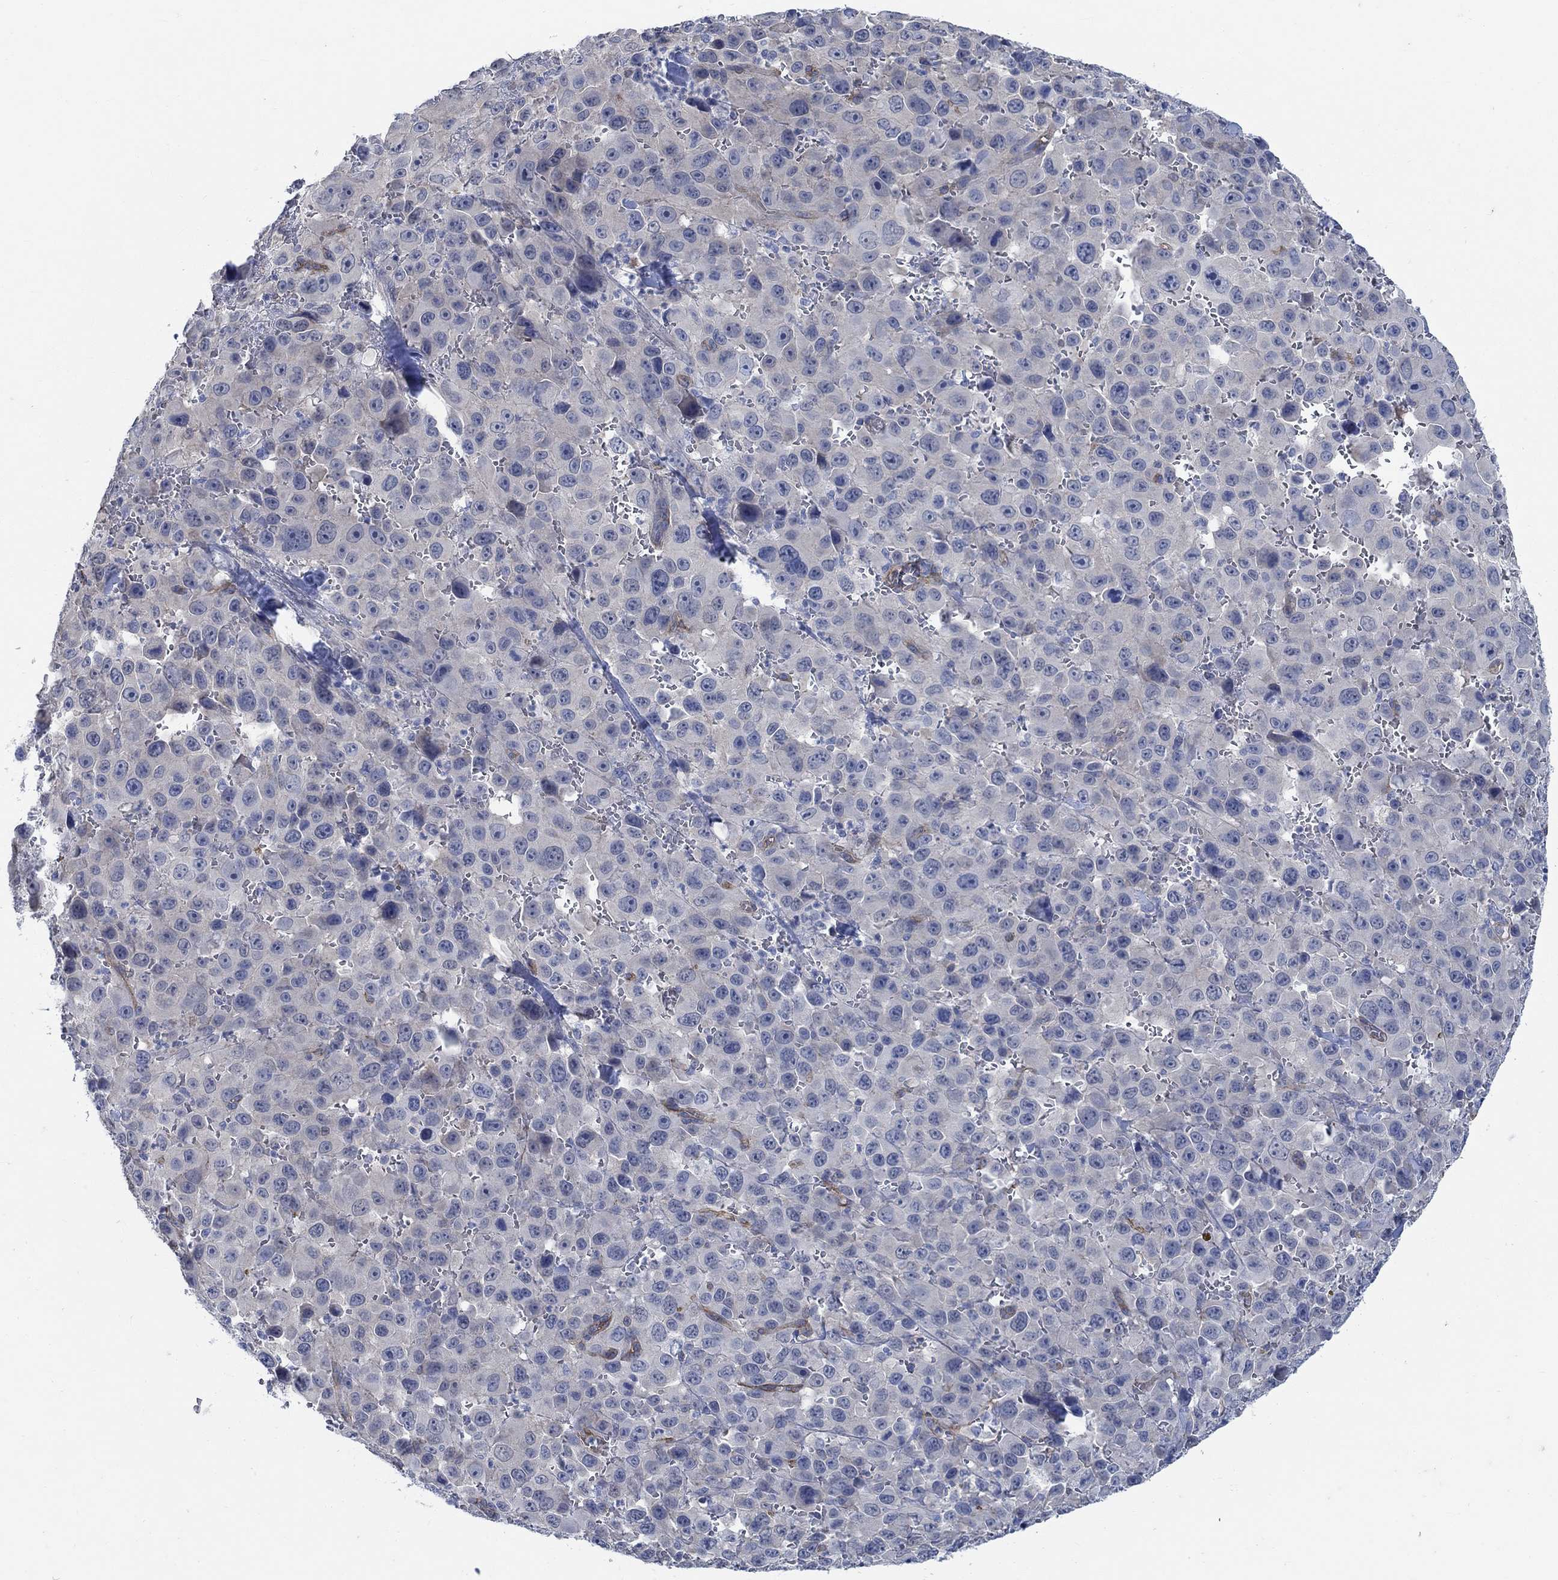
{"staining": {"intensity": "weak", "quantity": "<25%", "location": "cytoplasmic/membranous"}, "tissue": "melanoma", "cell_type": "Tumor cells", "image_type": "cancer", "snomed": [{"axis": "morphology", "description": "Malignant melanoma, NOS"}, {"axis": "topography", "description": "Skin"}], "caption": "Photomicrograph shows no significant protein positivity in tumor cells of melanoma. (DAB (3,3'-diaminobenzidine) immunohistochemistry (IHC), high magnification).", "gene": "TMEM198", "patient": {"sex": "female", "age": 91}}